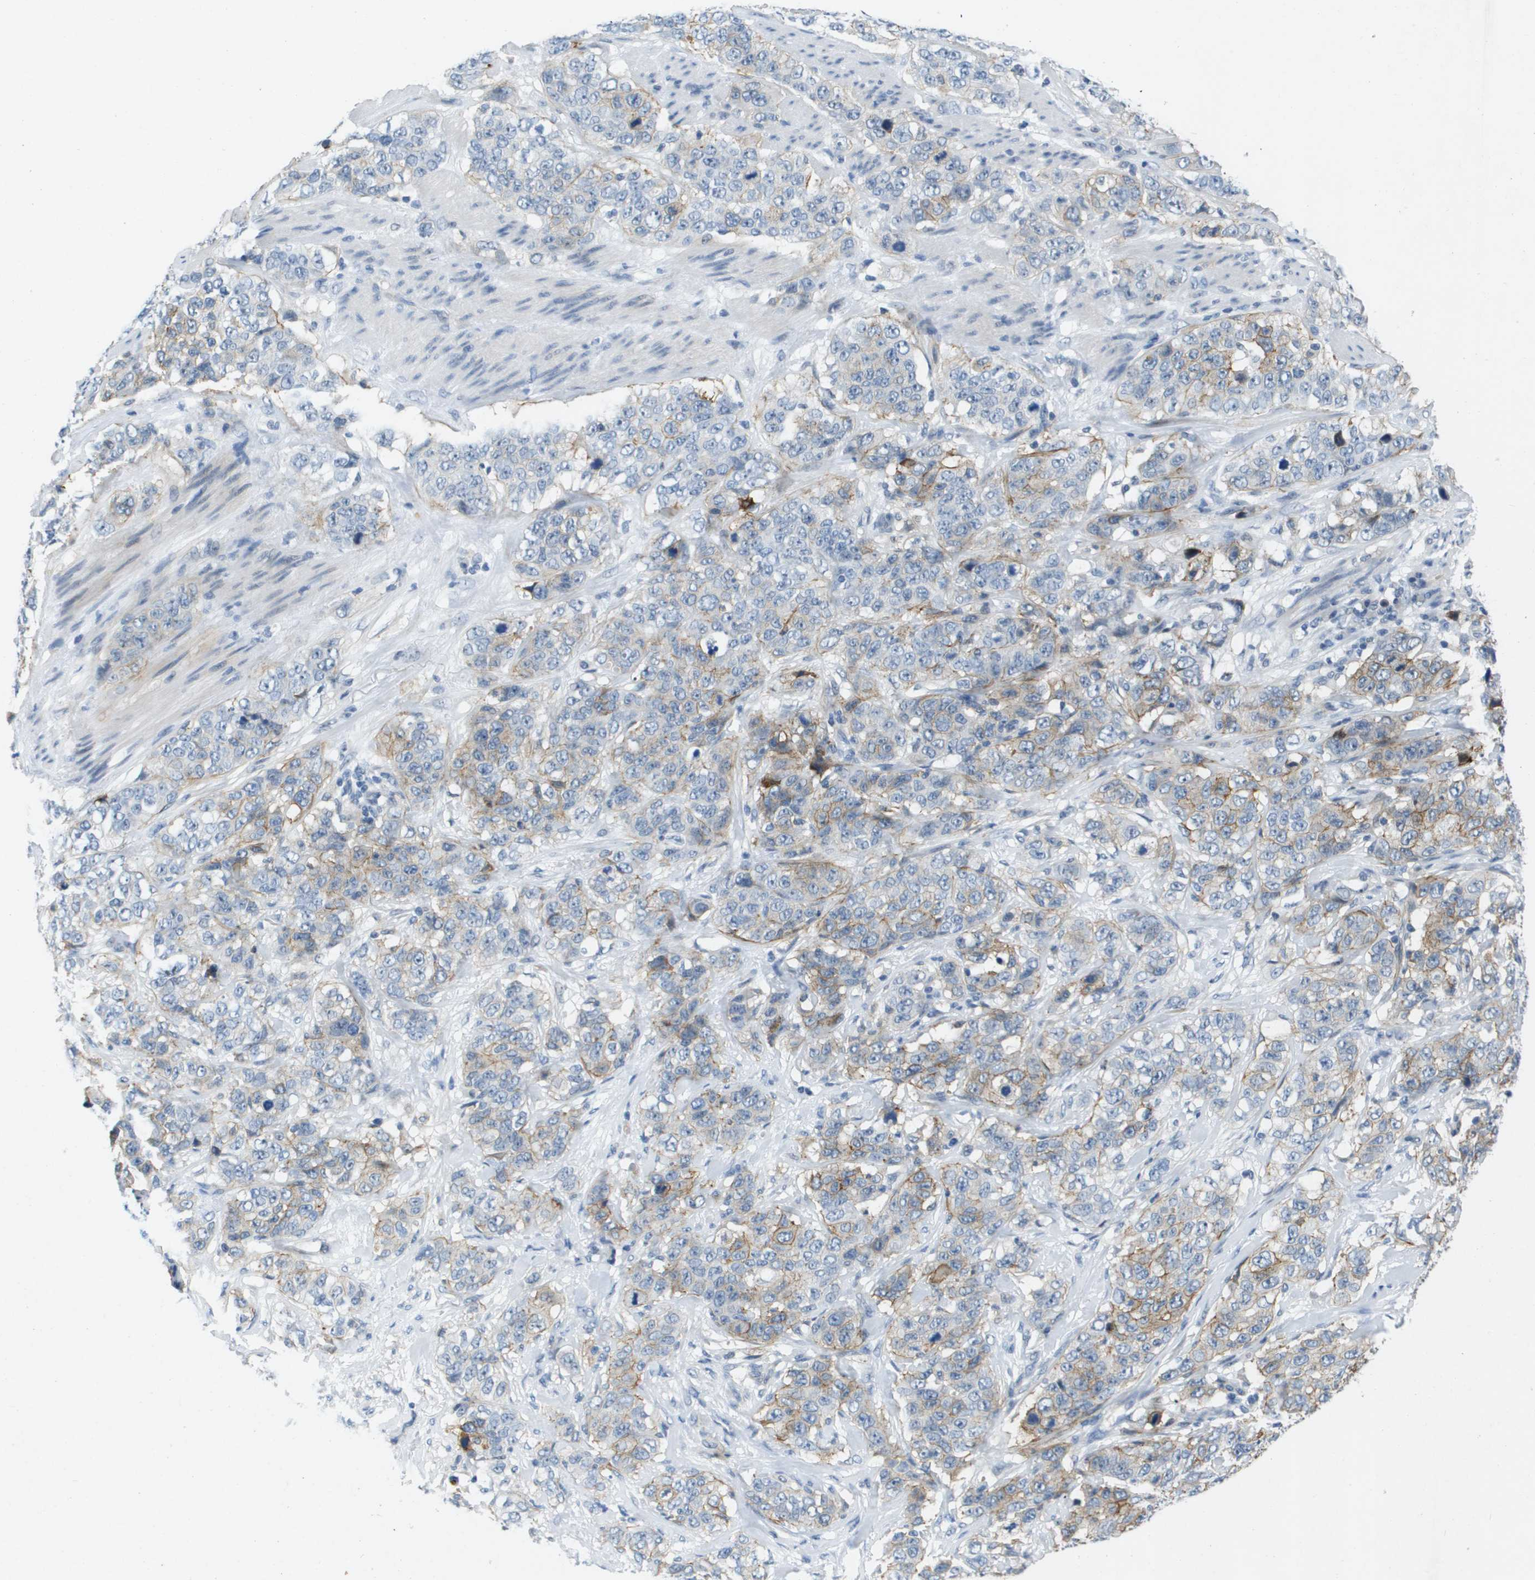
{"staining": {"intensity": "moderate", "quantity": "<25%", "location": "cytoplasmic/membranous"}, "tissue": "stomach cancer", "cell_type": "Tumor cells", "image_type": "cancer", "snomed": [{"axis": "morphology", "description": "Adenocarcinoma, NOS"}, {"axis": "topography", "description": "Stomach"}], "caption": "Stomach cancer (adenocarcinoma) stained with IHC reveals moderate cytoplasmic/membranous staining in about <25% of tumor cells. (DAB = brown stain, brightfield microscopy at high magnification).", "gene": "ITGA6", "patient": {"sex": "male", "age": 48}}